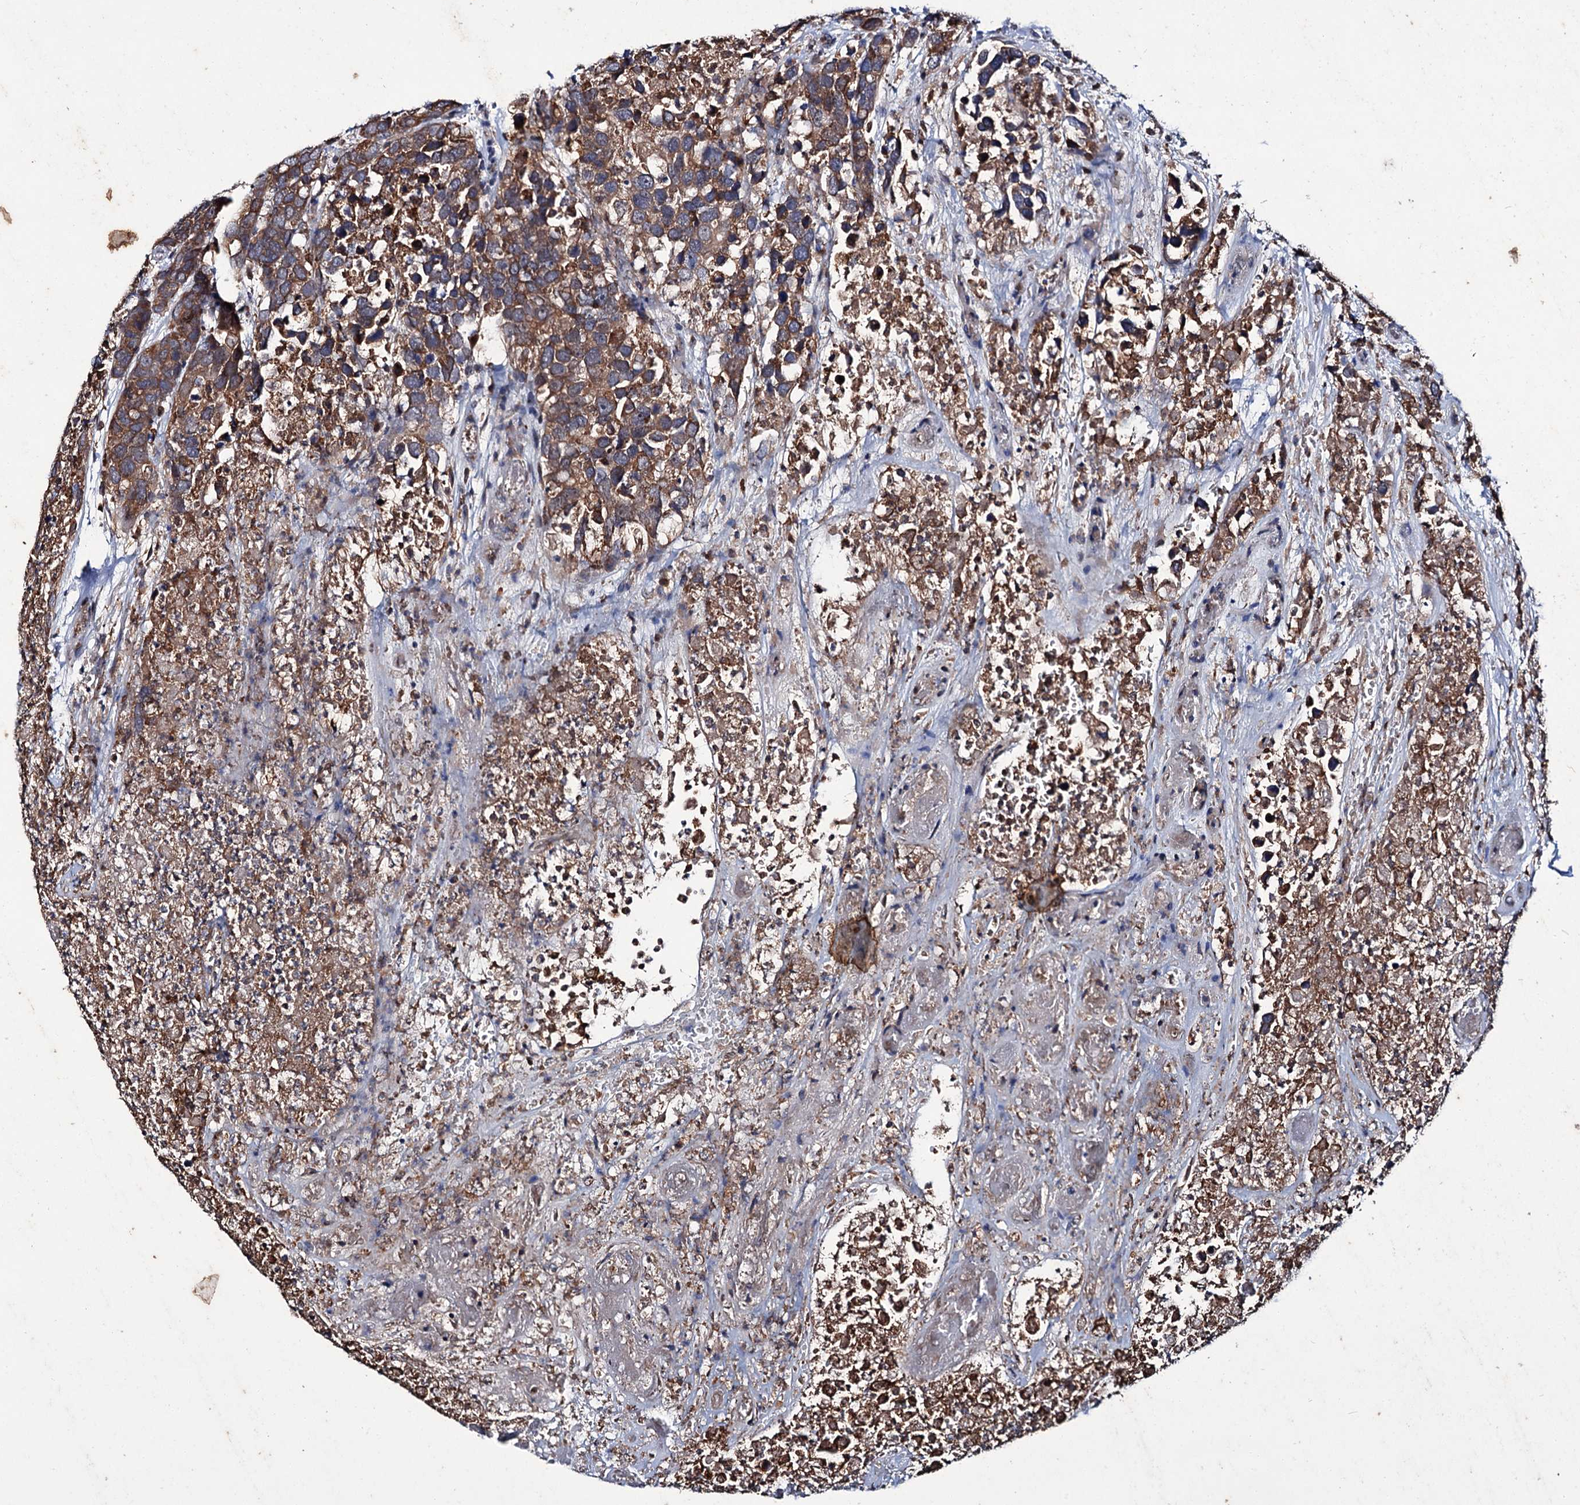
{"staining": {"intensity": "strong", "quantity": ">75%", "location": "cytoplasmic/membranous"}, "tissue": "breast cancer", "cell_type": "Tumor cells", "image_type": "cancer", "snomed": [{"axis": "morphology", "description": "Duct carcinoma"}, {"axis": "topography", "description": "Breast"}], "caption": "Protein staining reveals strong cytoplasmic/membranous positivity in about >75% of tumor cells in breast infiltrating ductal carcinoma.", "gene": "PTPN3", "patient": {"sex": "female", "age": 83}}